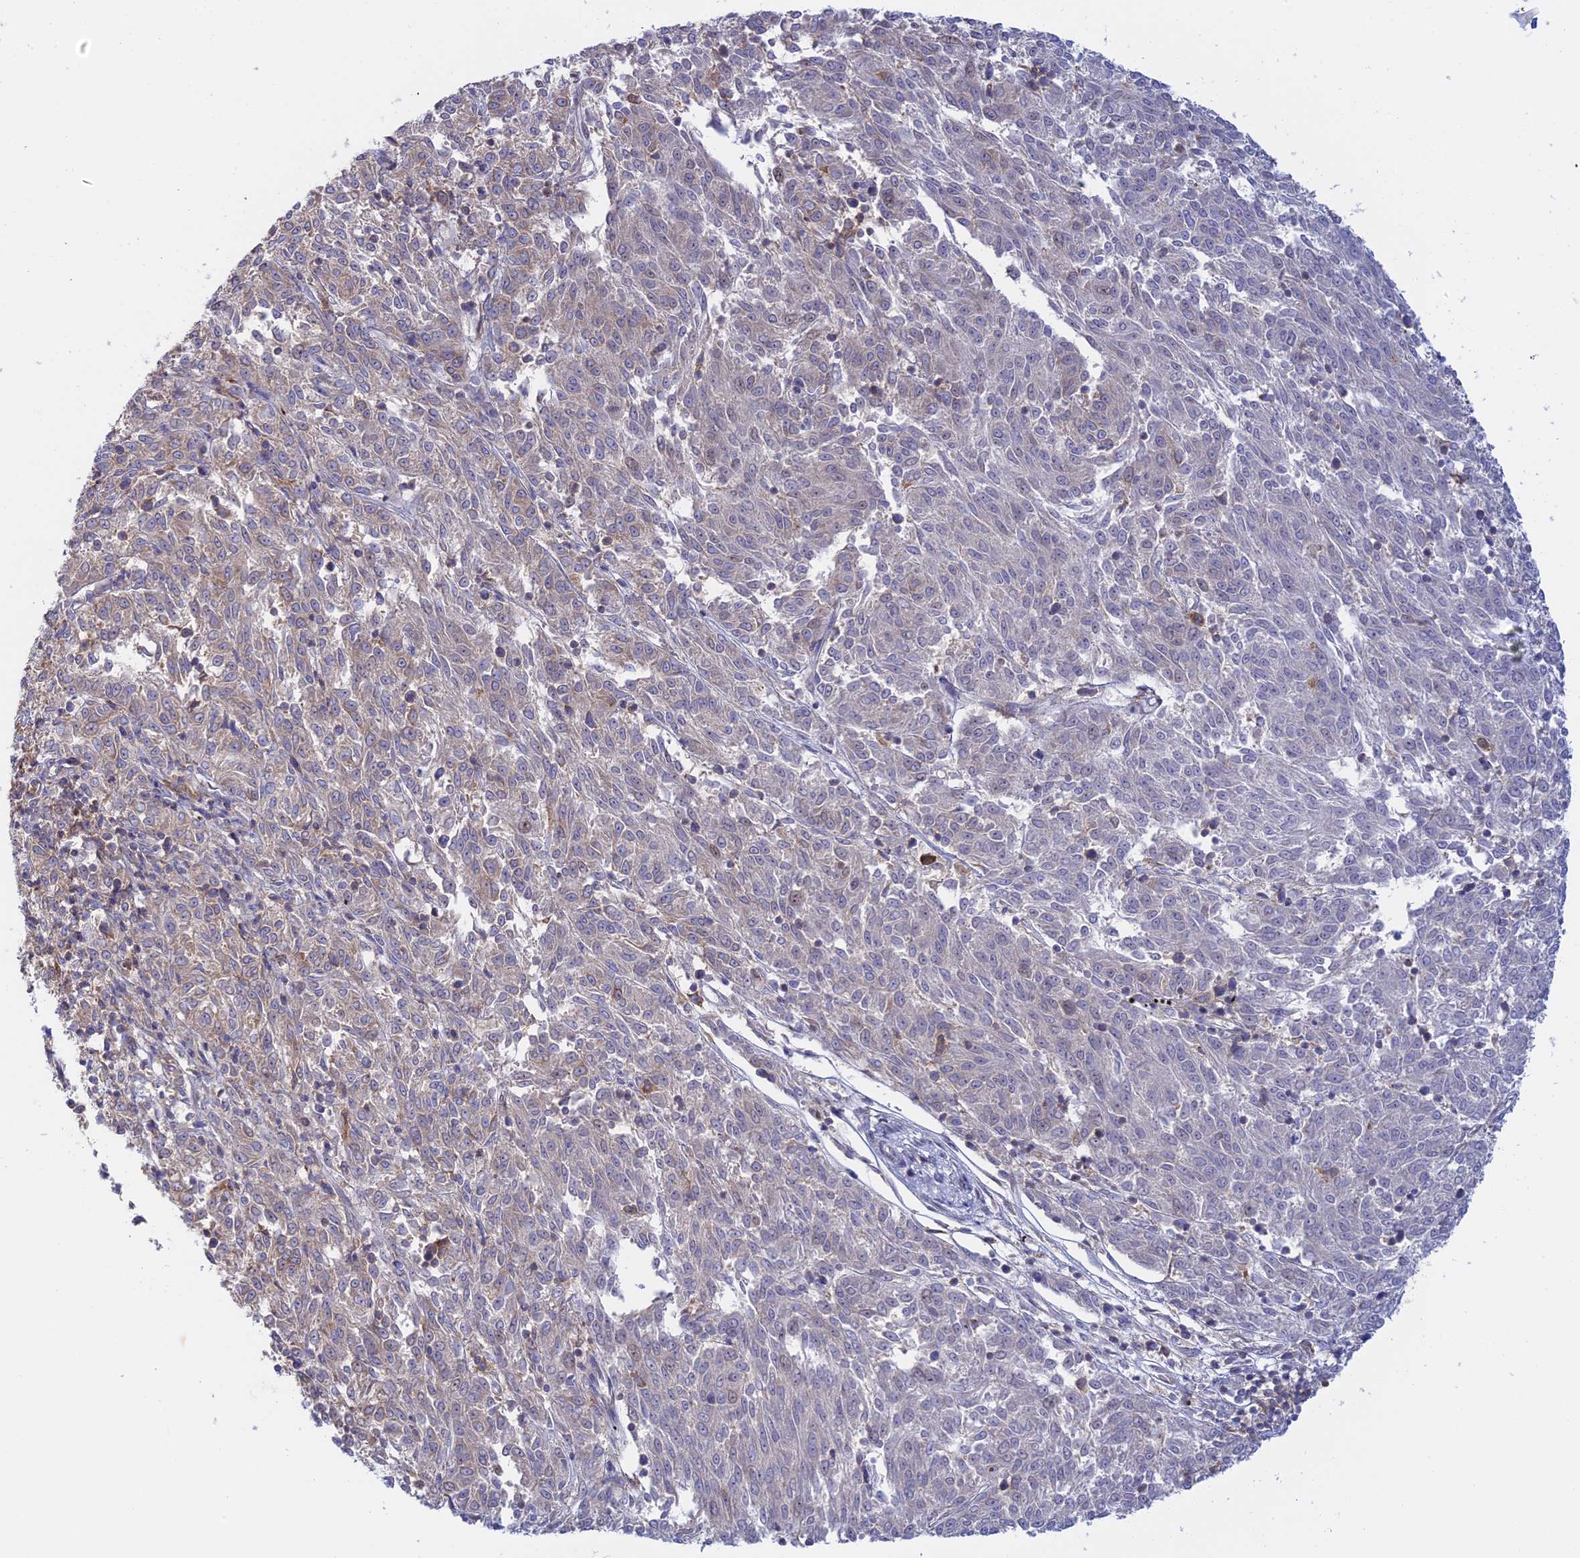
{"staining": {"intensity": "negative", "quantity": "none", "location": "none"}, "tissue": "melanoma", "cell_type": "Tumor cells", "image_type": "cancer", "snomed": [{"axis": "morphology", "description": "Malignant melanoma, NOS"}, {"axis": "topography", "description": "Skin"}], "caption": "IHC of human melanoma displays no positivity in tumor cells. The staining was performed using DAB to visualize the protein expression in brown, while the nuclei were stained in blue with hematoxylin (Magnification: 20x).", "gene": "GMIP", "patient": {"sex": "female", "age": 72}}